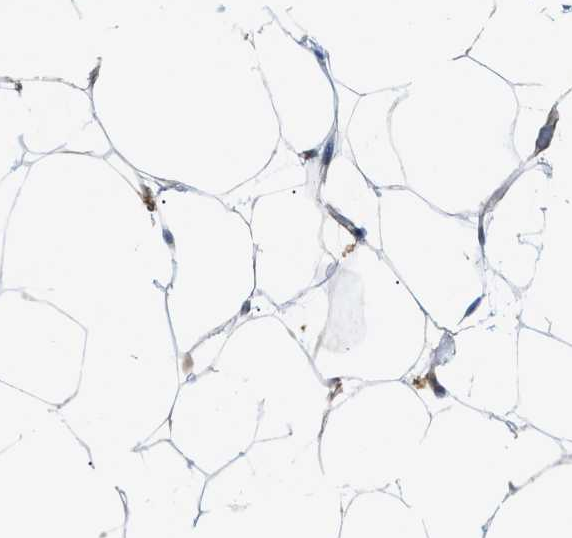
{"staining": {"intensity": "weak", "quantity": ">75%", "location": "cytoplasmic/membranous"}, "tissue": "adipose tissue", "cell_type": "Adipocytes", "image_type": "normal", "snomed": [{"axis": "morphology", "description": "Normal tissue, NOS"}, {"axis": "topography", "description": "Breast"}, {"axis": "topography", "description": "Soft tissue"}], "caption": "A brown stain shows weak cytoplasmic/membranous positivity of a protein in adipocytes of unremarkable adipose tissue.", "gene": "DYRK1A", "patient": {"sex": "female", "age": 75}}